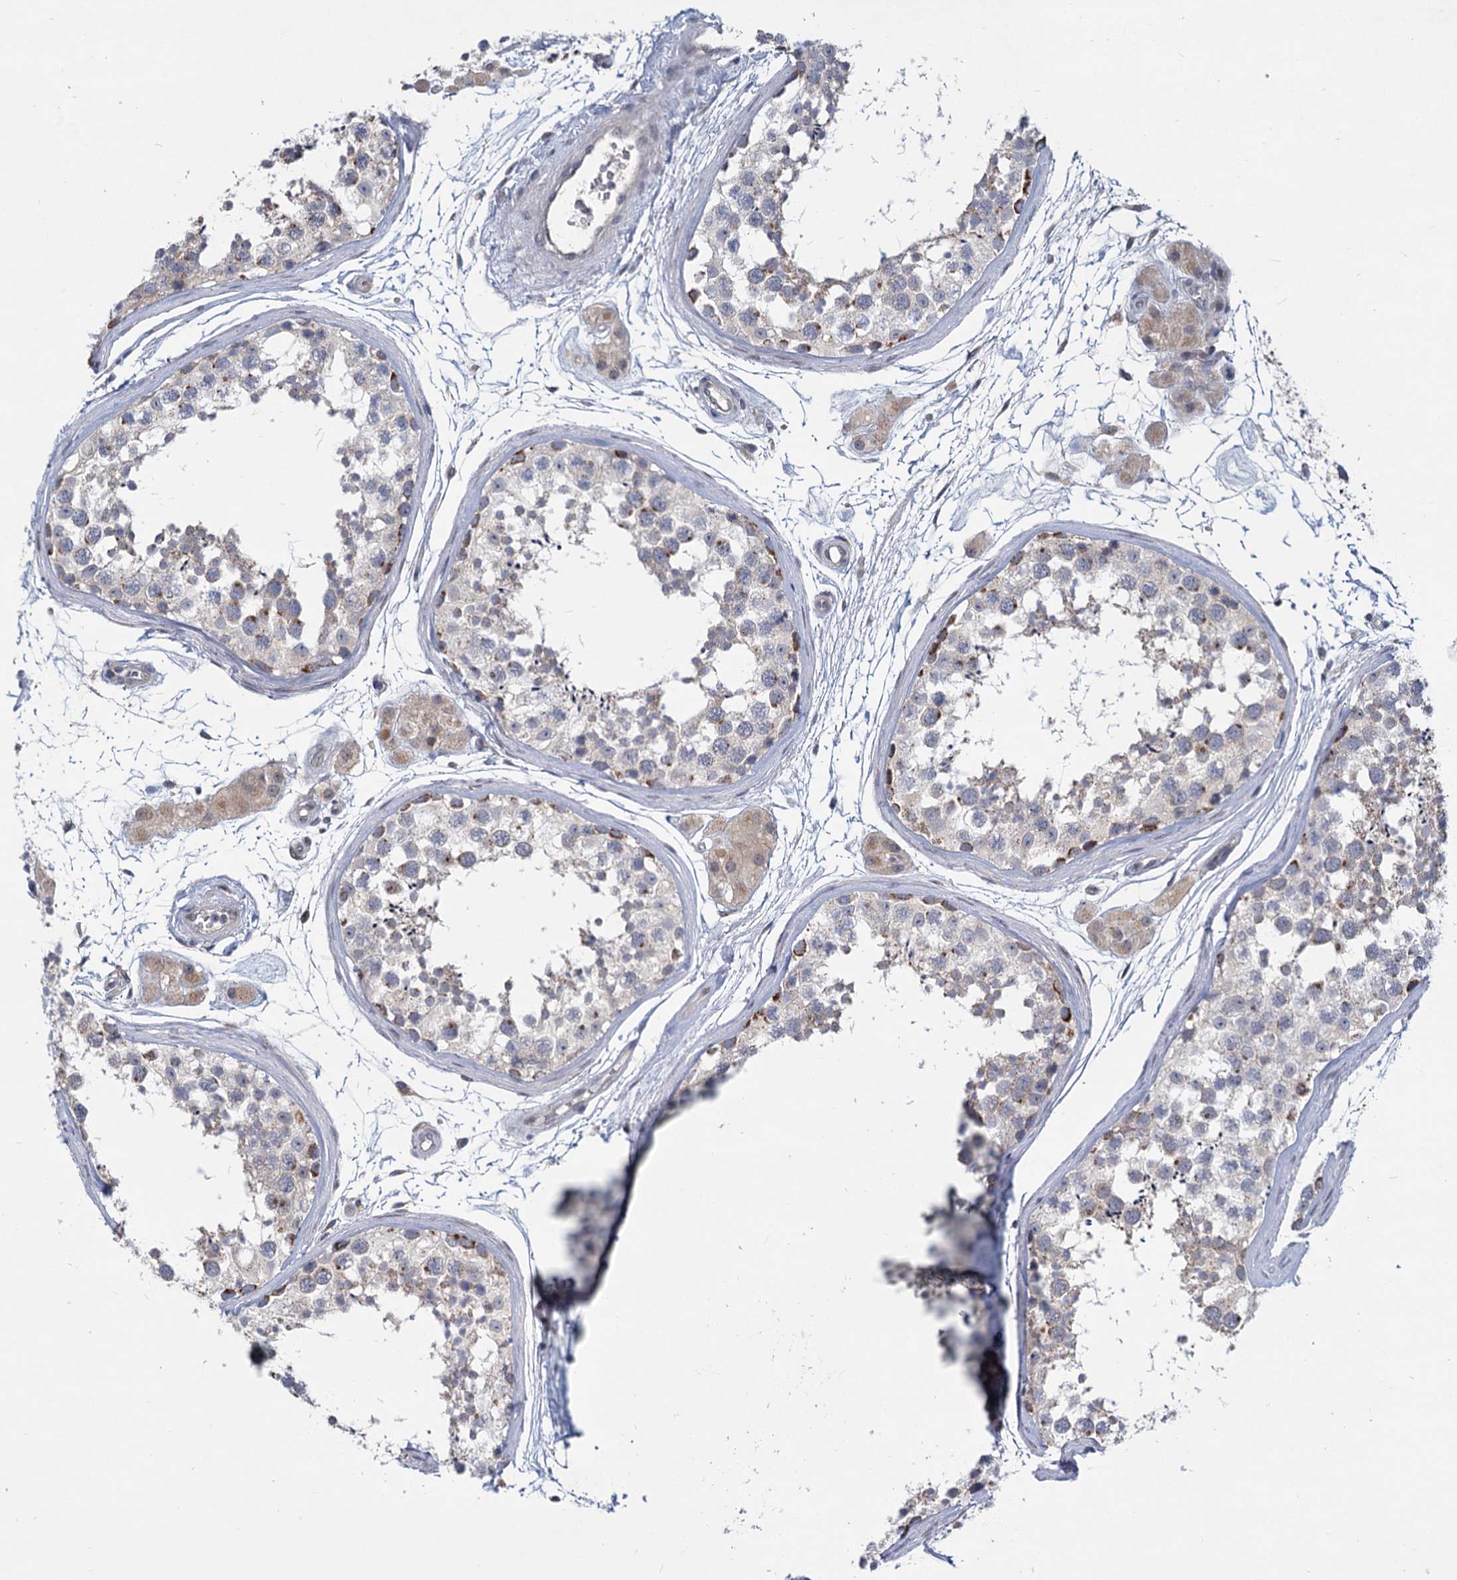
{"staining": {"intensity": "moderate", "quantity": "<25%", "location": "cytoplasmic/membranous"}, "tissue": "testis", "cell_type": "Cells in seminiferous ducts", "image_type": "normal", "snomed": [{"axis": "morphology", "description": "Normal tissue, NOS"}, {"axis": "topography", "description": "Testis"}], "caption": "This histopathology image exhibits benign testis stained with IHC to label a protein in brown. The cytoplasmic/membranous of cells in seminiferous ducts show moderate positivity for the protein. Nuclei are counter-stained blue.", "gene": "STAP1", "patient": {"sex": "male", "age": 56}}